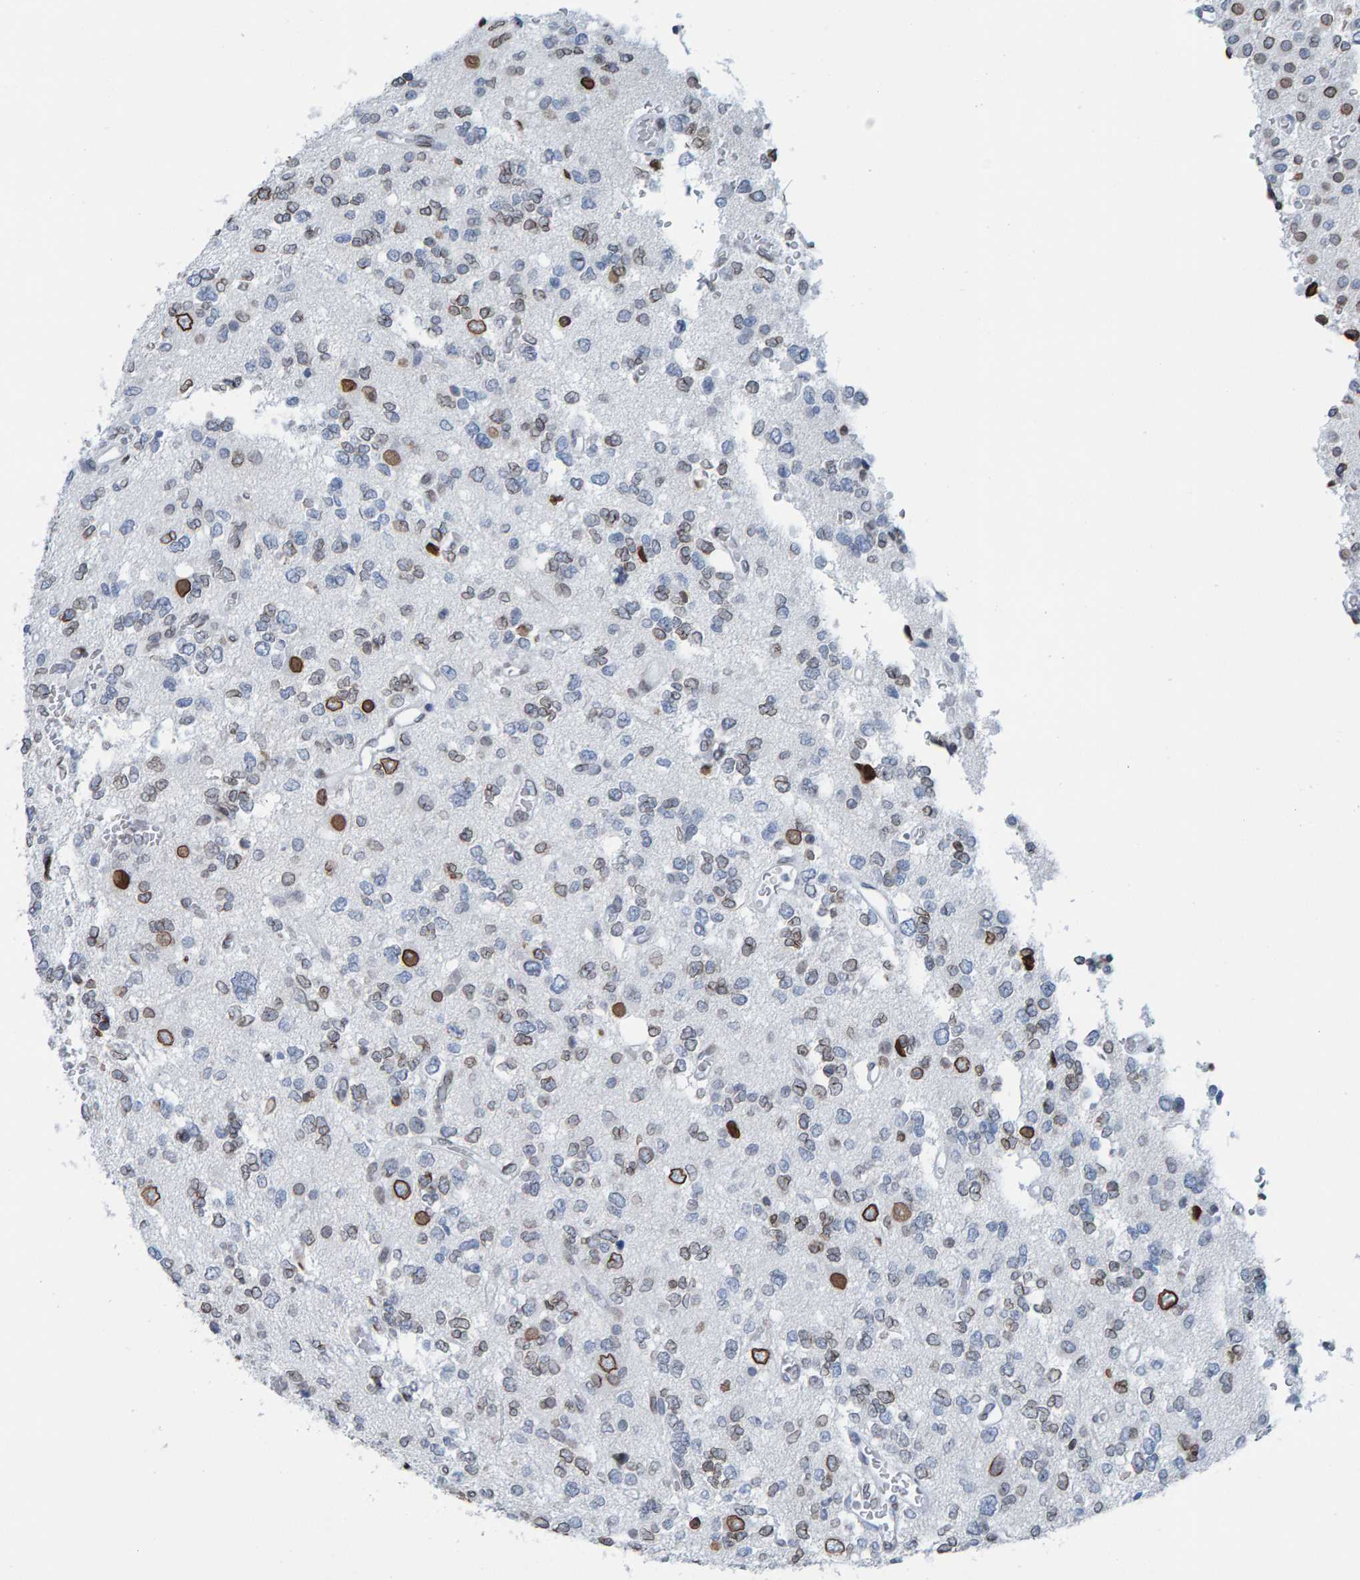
{"staining": {"intensity": "moderate", "quantity": "<25%", "location": "cytoplasmic/membranous,nuclear"}, "tissue": "glioma", "cell_type": "Tumor cells", "image_type": "cancer", "snomed": [{"axis": "morphology", "description": "Glioma, malignant, Low grade"}, {"axis": "topography", "description": "Brain"}], "caption": "Protein staining reveals moderate cytoplasmic/membranous and nuclear staining in about <25% of tumor cells in glioma. (DAB (3,3'-diaminobenzidine) IHC, brown staining for protein, blue staining for nuclei).", "gene": "LMNB2", "patient": {"sex": "male", "age": 38}}